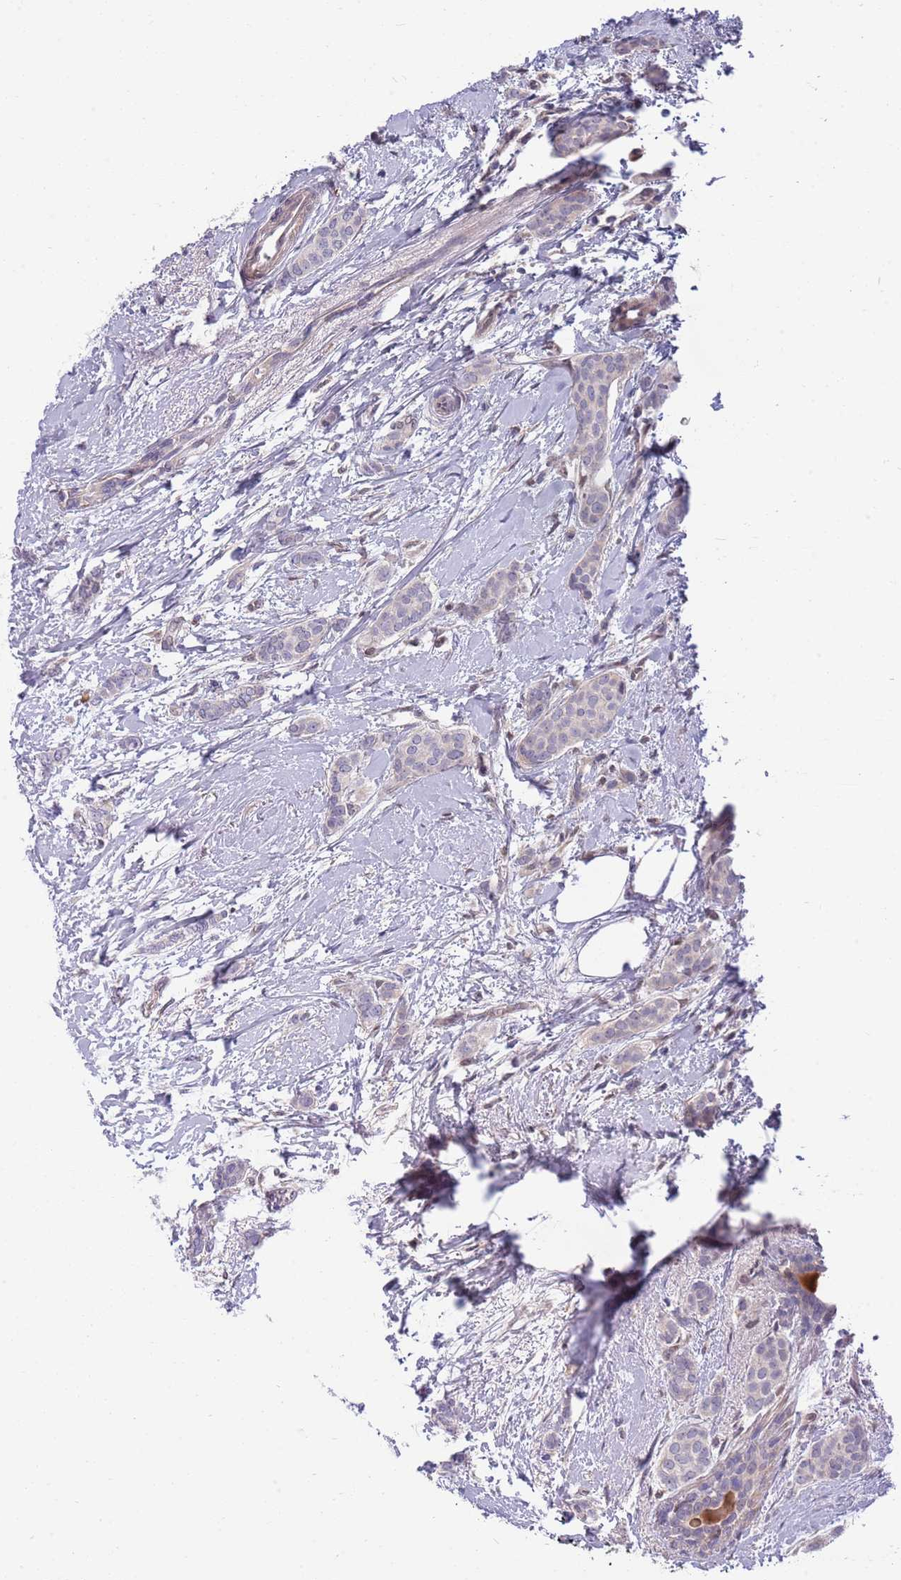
{"staining": {"intensity": "negative", "quantity": "none", "location": "none"}, "tissue": "breast cancer", "cell_type": "Tumor cells", "image_type": "cancer", "snomed": [{"axis": "morphology", "description": "Duct carcinoma"}, {"axis": "topography", "description": "Breast"}], "caption": "An immunohistochemistry histopathology image of breast infiltrating ductal carcinoma is shown. There is no staining in tumor cells of breast infiltrating ductal carcinoma.", "gene": "NLRP6", "patient": {"sex": "female", "age": 72}}